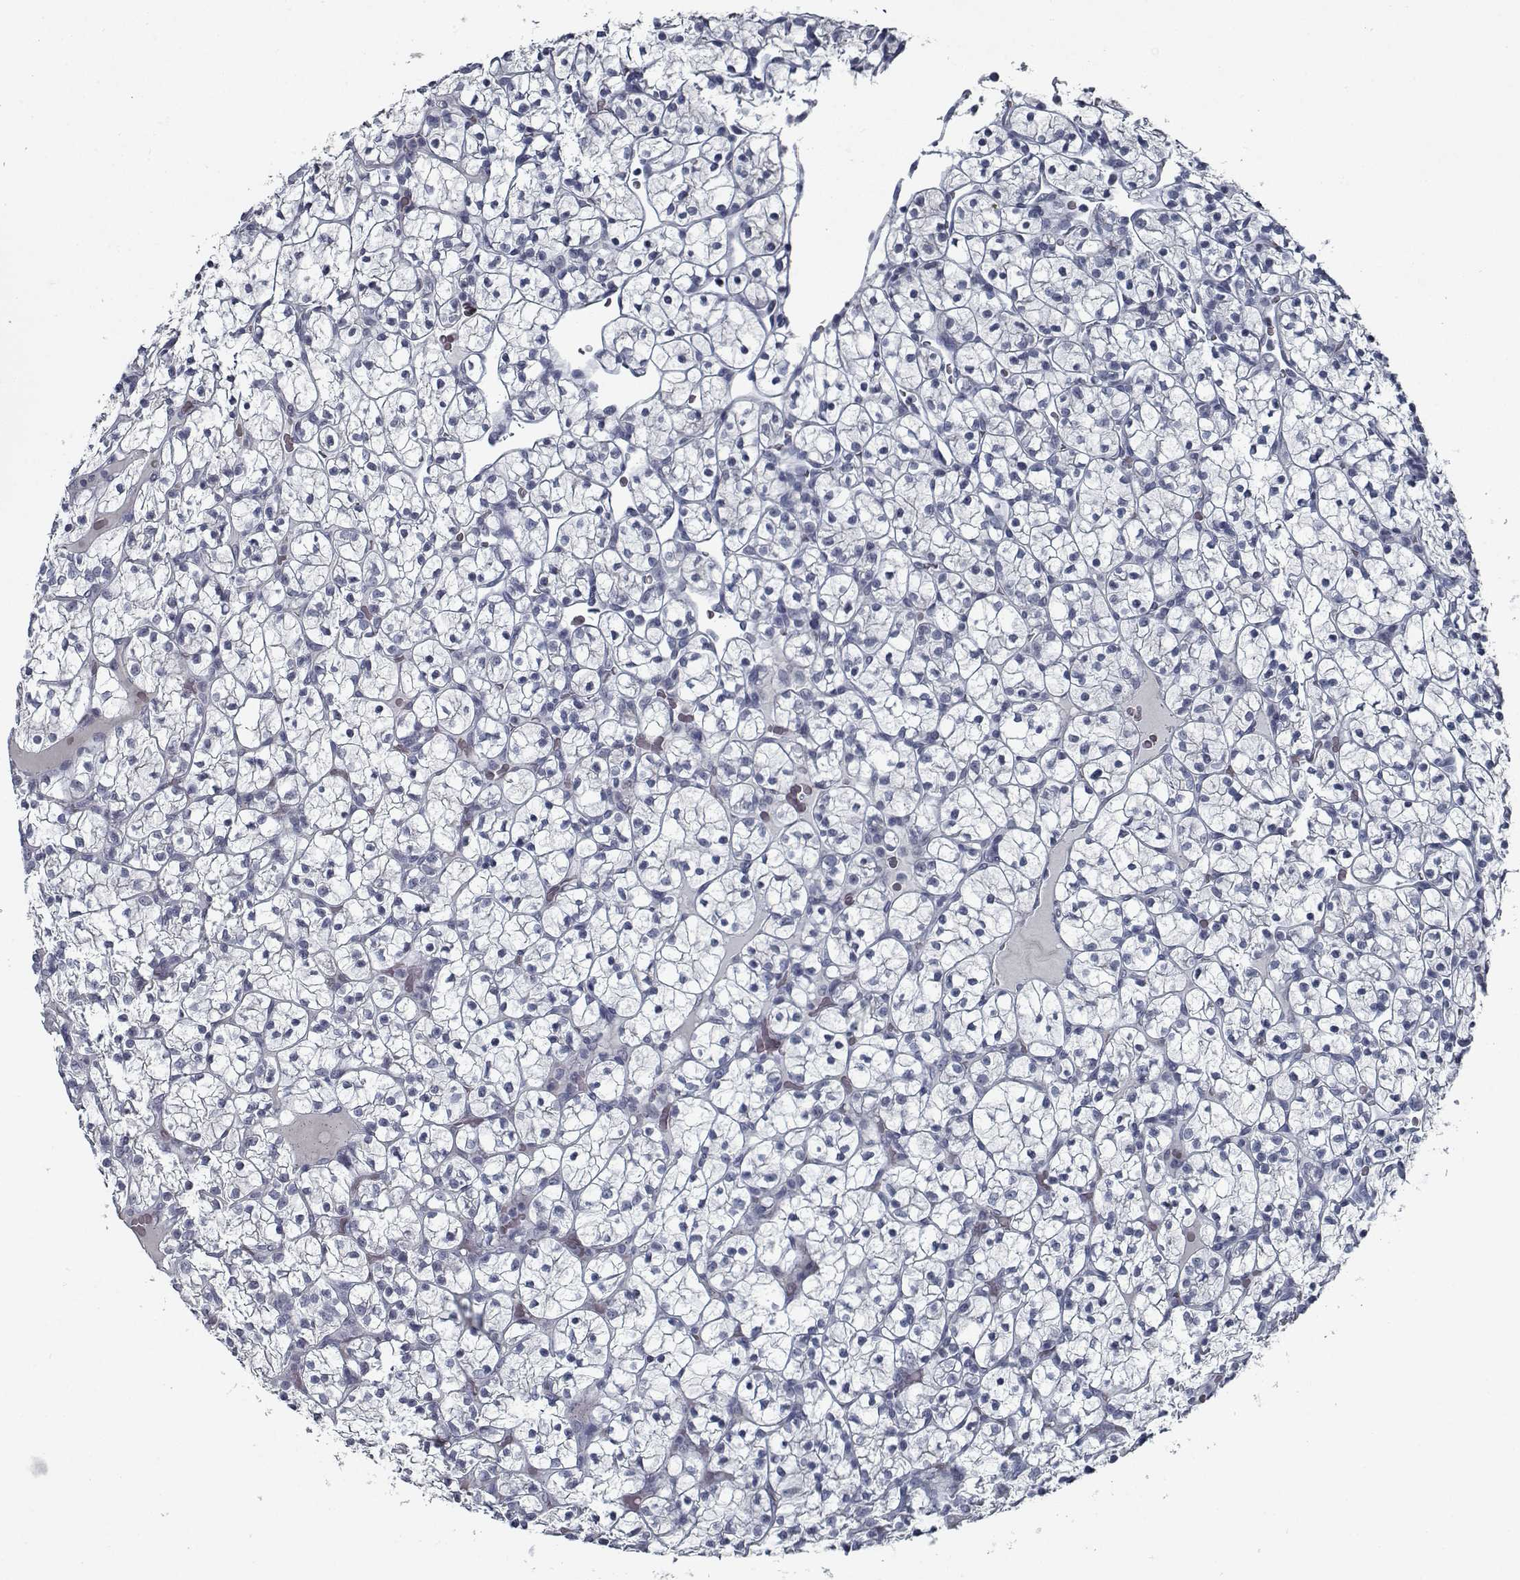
{"staining": {"intensity": "negative", "quantity": "none", "location": "none"}, "tissue": "renal cancer", "cell_type": "Tumor cells", "image_type": "cancer", "snomed": [{"axis": "morphology", "description": "Adenocarcinoma, NOS"}, {"axis": "topography", "description": "Kidney"}], "caption": "Immunohistochemistry (IHC) of human renal cancer reveals no expression in tumor cells.", "gene": "GAD2", "patient": {"sex": "female", "age": 89}}